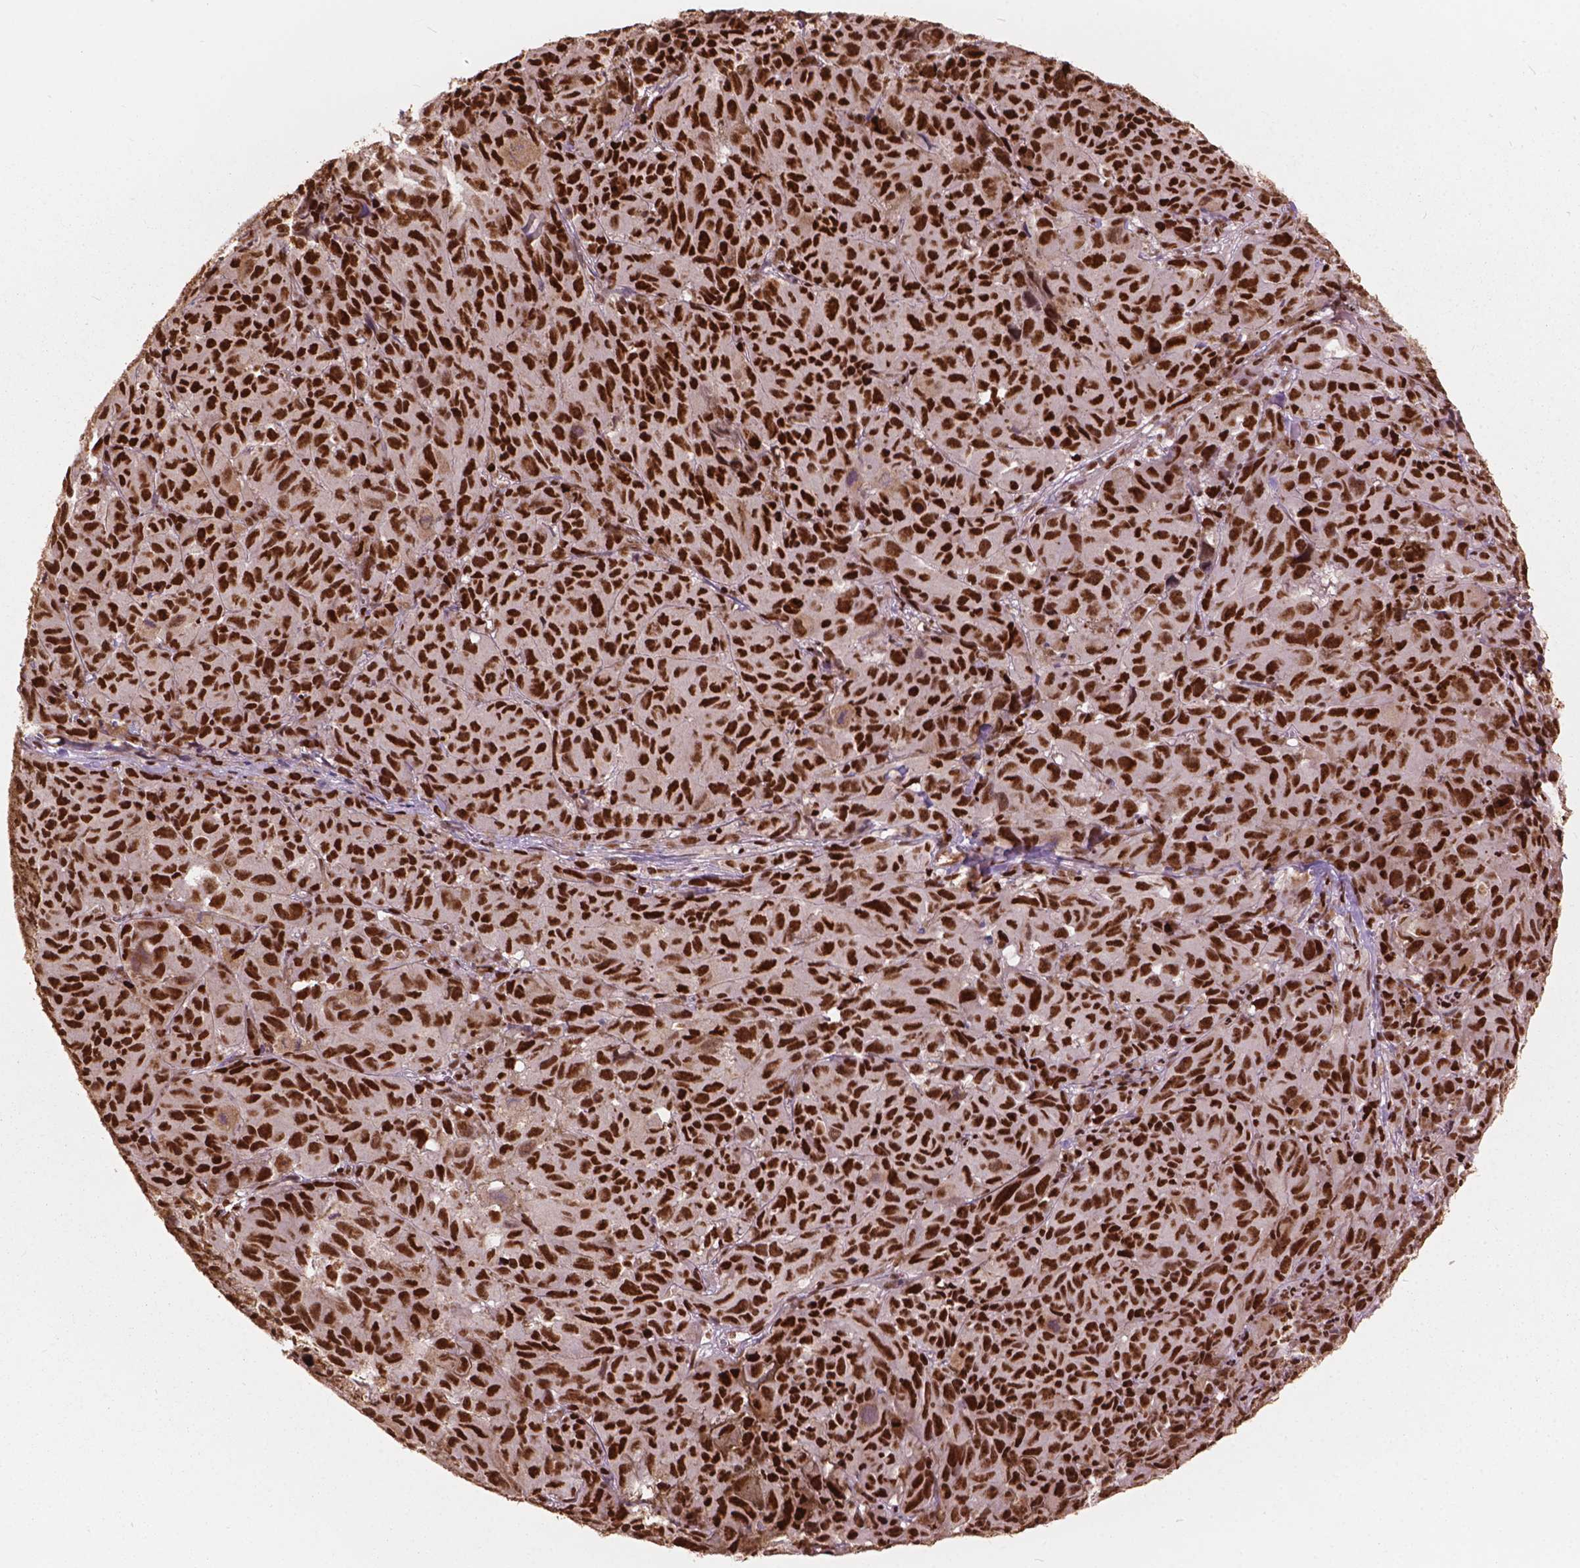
{"staining": {"intensity": "strong", "quantity": ">75%", "location": "nuclear"}, "tissue": "melanoma", "cell_type": "Tumor cells", "image_type": "cancer", "snomed": [{"axis": "morphology", "description": "Malignant melanoma, NOS"}, {"axis": "topography", "description": "Vulva, labia, clitoris and Bartholin´s gland, NO"}], "caption": "Immunohistochemistry (IHC) micrograph of neoplastic tissue: melanoma stained using immunohistochemistry exhibits high levels of strong protein expression localized specifically in the nuclear of tumor cells, appearing as a nuclear brown color.", "gene": "ANP32B", "patient": {"sex": "female", "age": 75}}